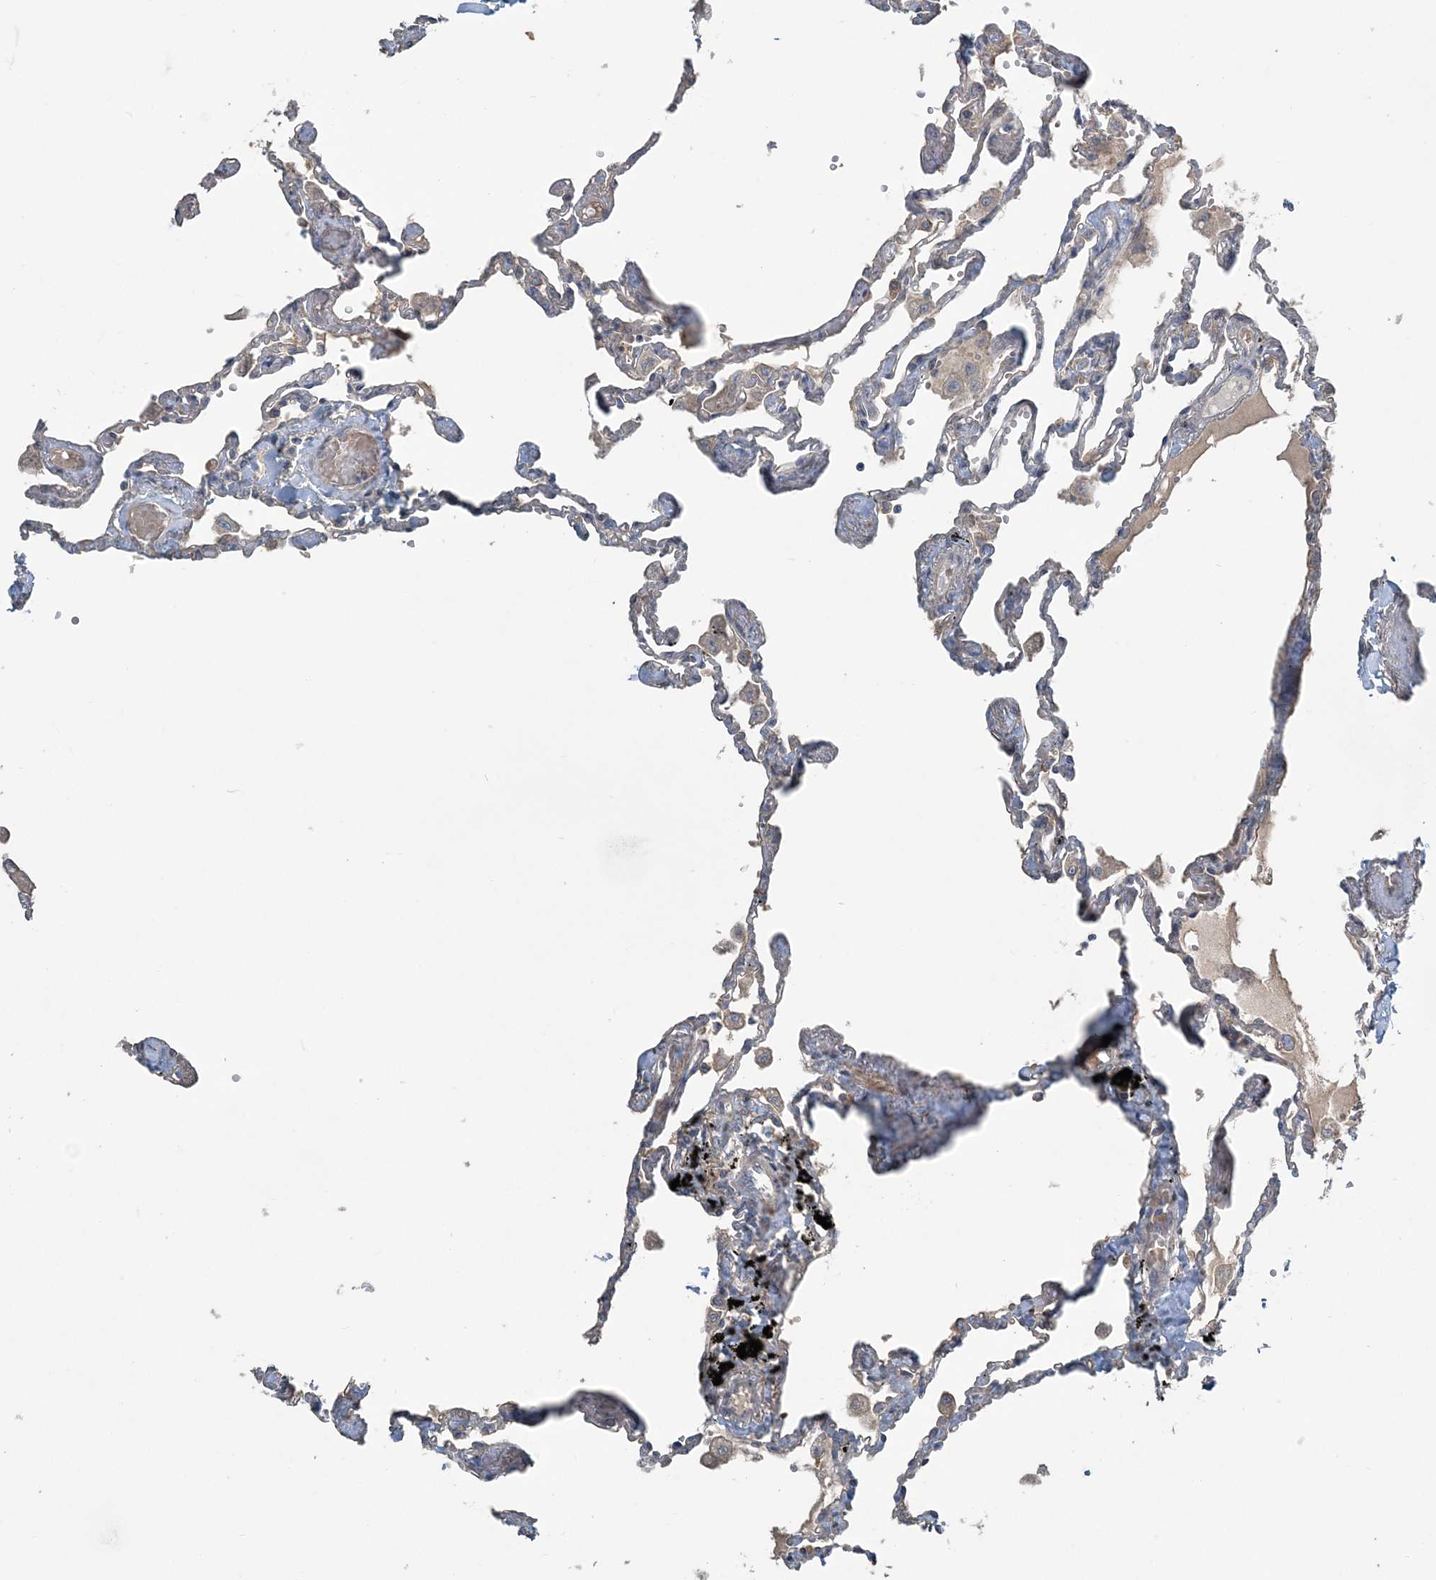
{"staining": {"intensity": "negative", "quantity": "none", "location": "none"}, "tissue": "lung", "cell_type": "Alveolar cells", "image_type": "normal", "snomed": [{"axis": "morphology", "description": "Normal tissue, NOS"}, {"axis": "topography", "description": "Lung"}], "caption": "This histopathology image is of unremarkable lung stained with immunohistochemistry (IHC) to label a protein in brown with the nuclei are counter-stained blue. There is no positivity in alveolar cells. (Brightfield microscopy of DAB immunohistochemistry (IHC) at high magnification).", "gene": "SLC4A10", "patient": {"sex": "female", "age": 67}}